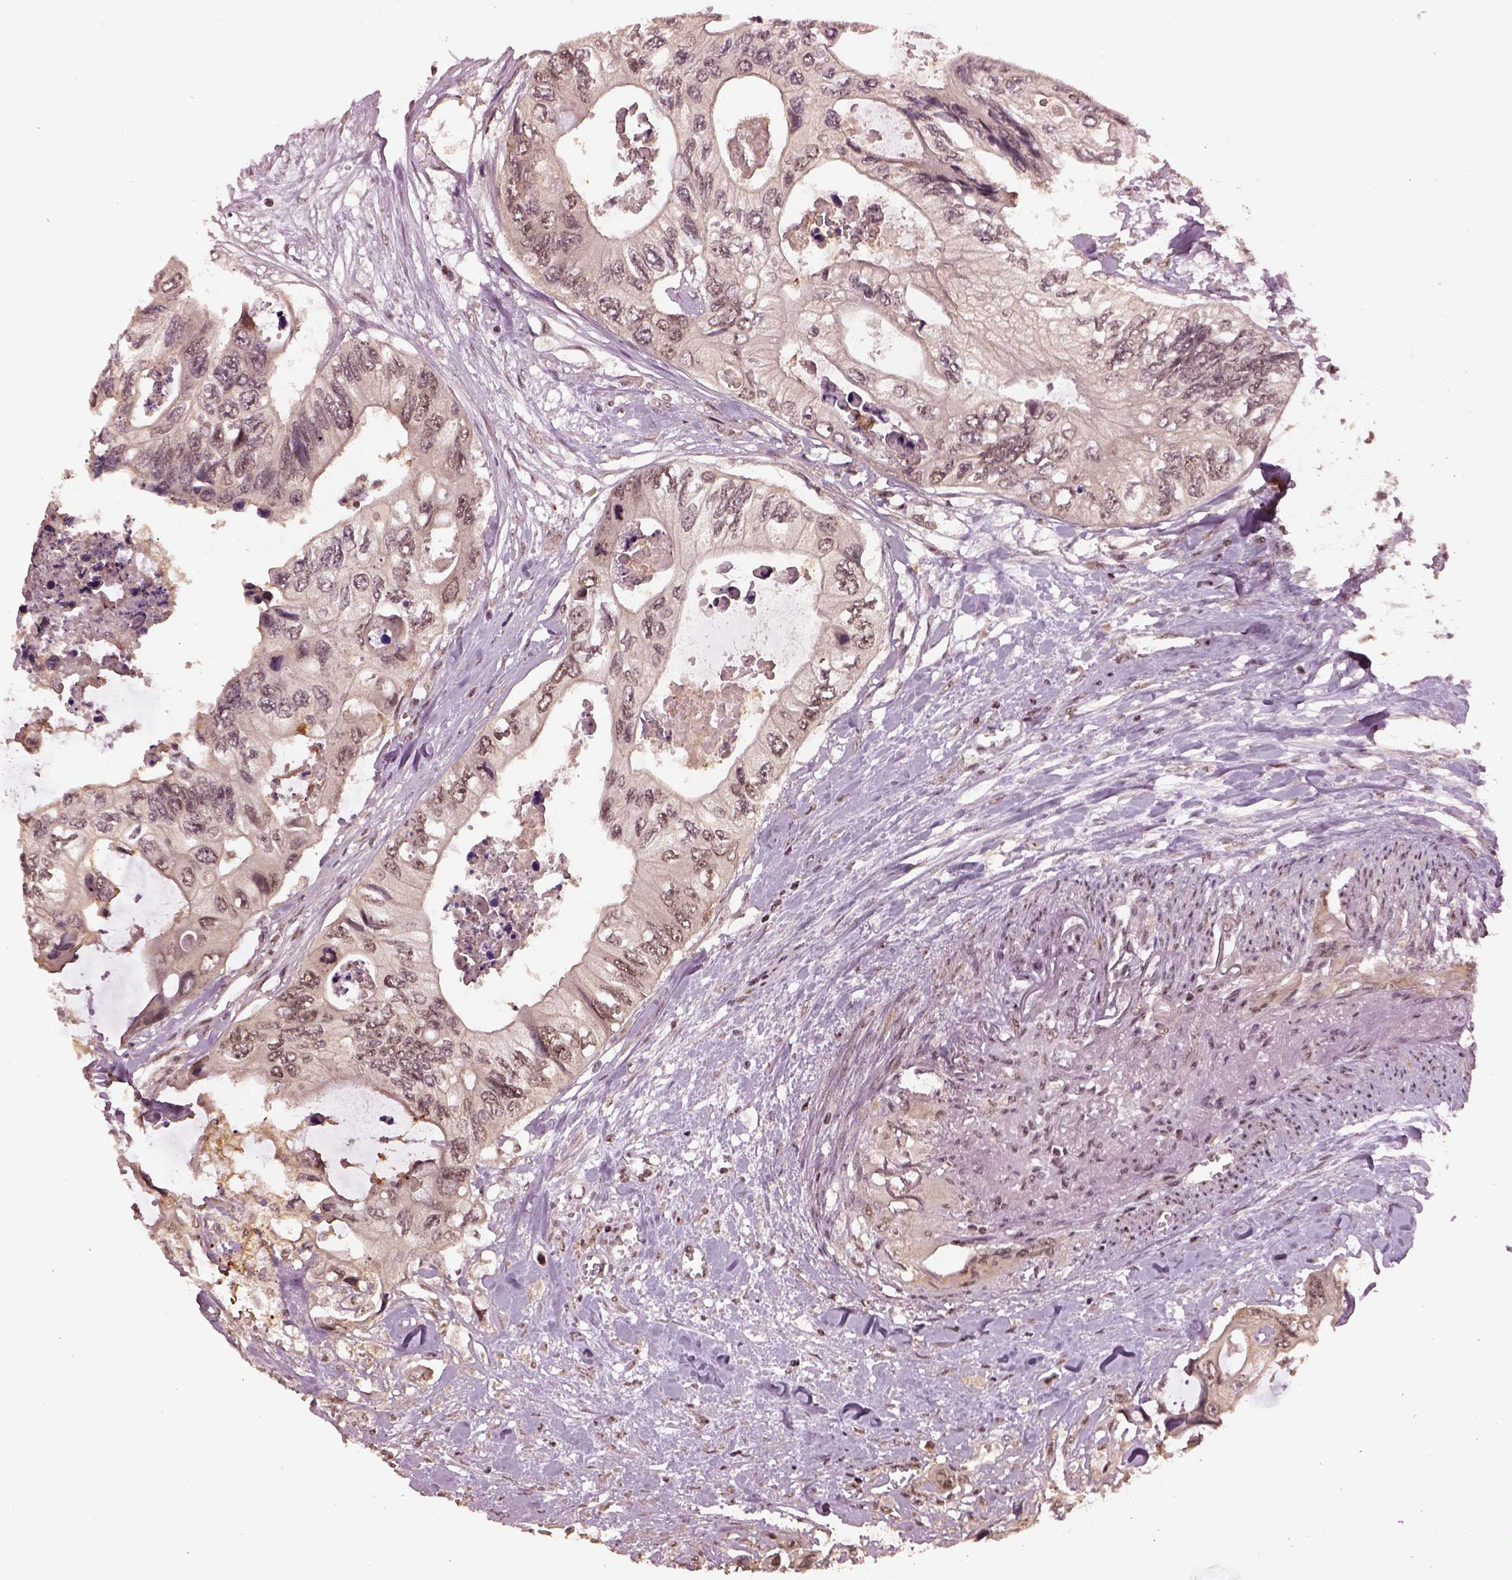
{"staining": {"intensity": "moderate", "quantity": ">75%", "location": "nuclear"}, "tissue": "colorectal cancer", "cell_type": "Tumor cells", "image_type": "cancer", "snomed": [{"axis": "morphology", "description": "Adenocarcinoma, NOS"}, {"axis": "topography", "description": "Rectum"}], "caption": "The image shows immunohistochemical staining of adenocarcinoma (colorectal). There is moderate nuclear staining is present in approximately >75% of tumor cells.", "gene": "BRD9", "patient": {"sex": "male", "age": 63}}